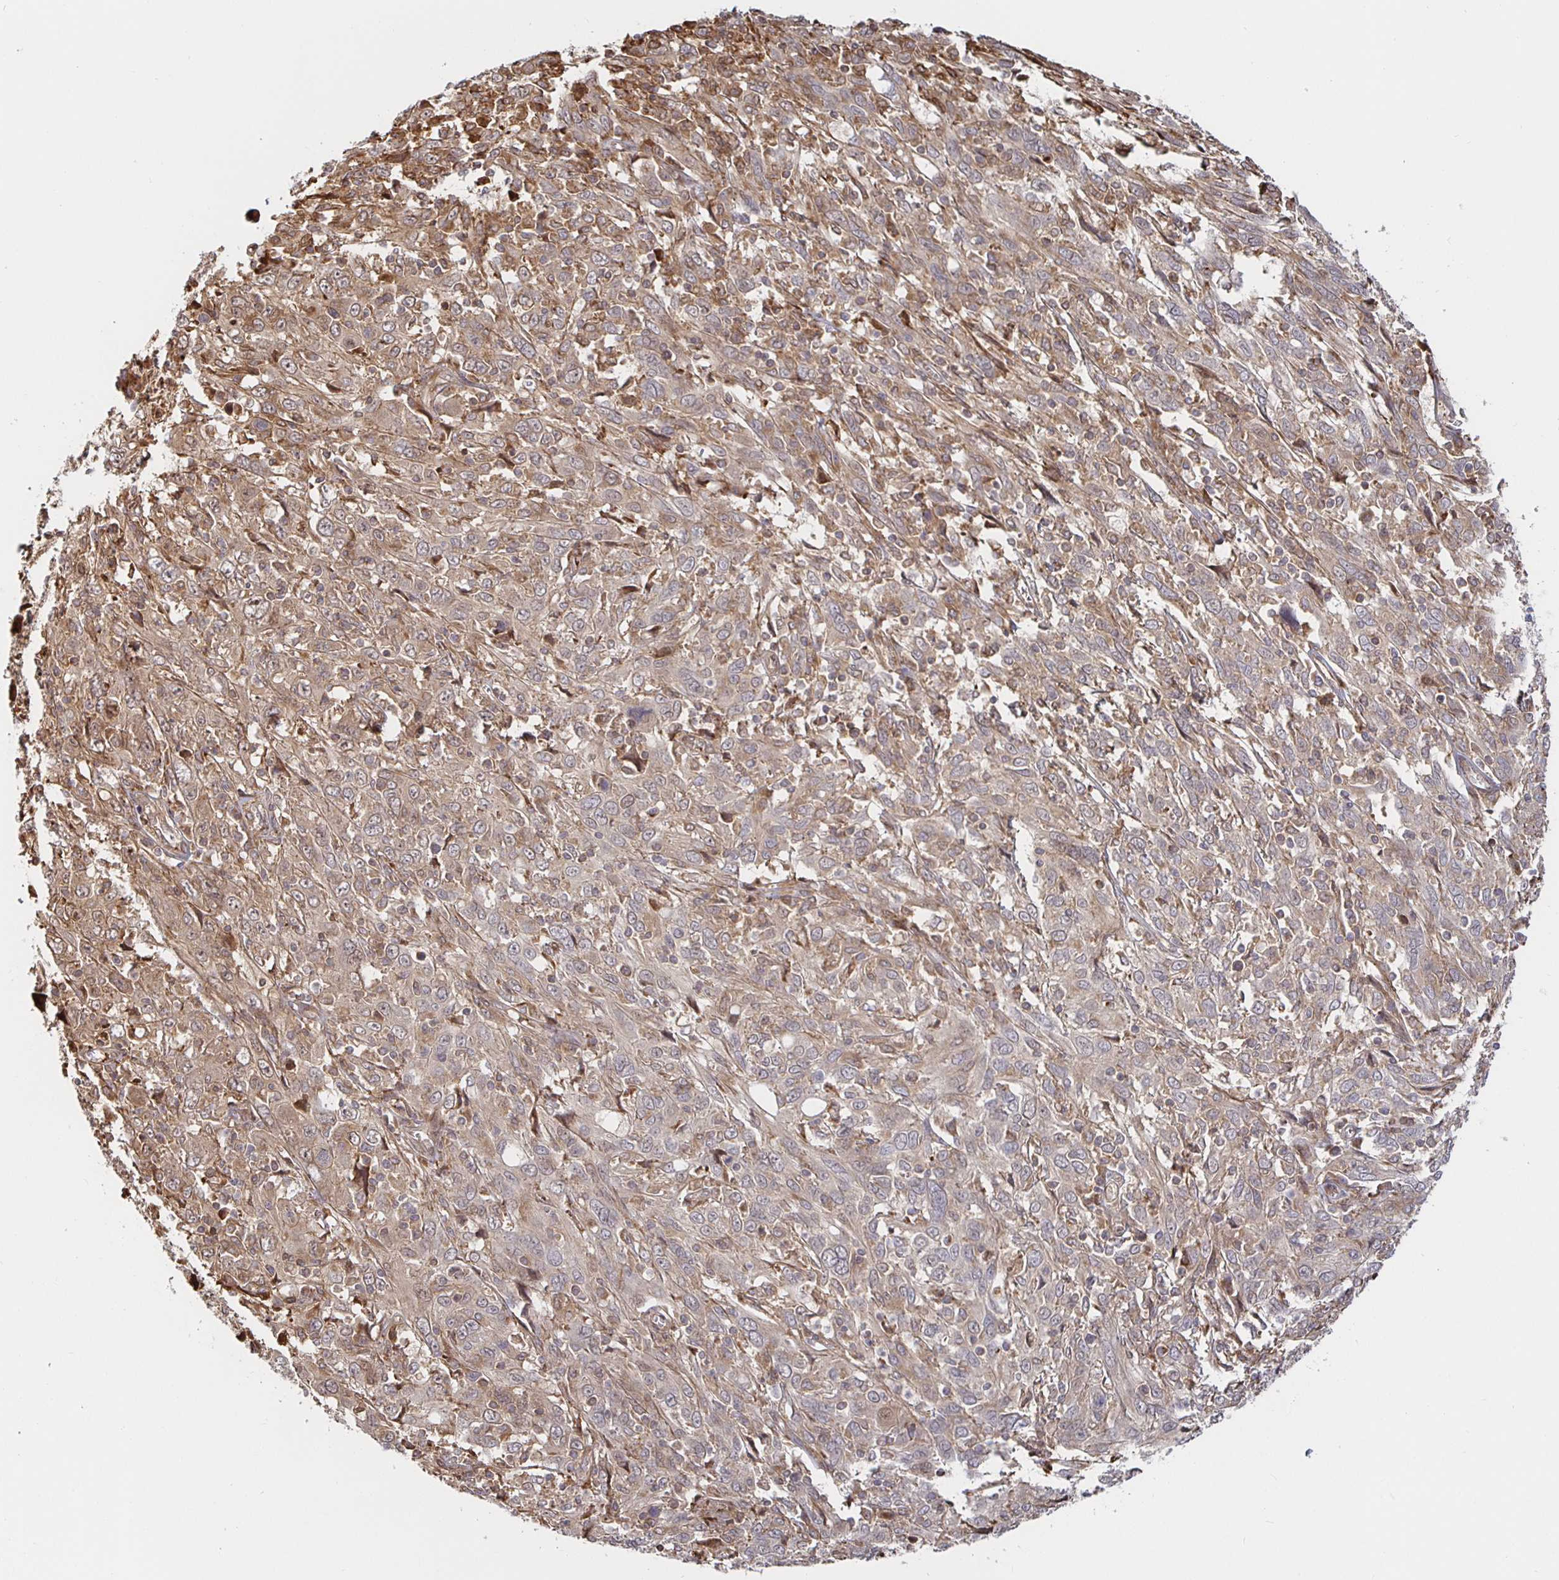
{"staining": {"intensity": "weak", "quantity": "25%-75%", "location": "cytoplasmic/membranous,nuclear"}, "tissue": "cervical cancer", "cell_type": "Tumor cells", "image_type": "cancer", "snomed": [{"axis": "morphology", "description": "Squamous cell carcinoma, NOS"}, {"axis": "topography", "description": "Cervix"}], "caption": "An immunohistochemistry (IHC) micrograph of tumor tissue is shown. Protein staining in brown labels weak cytoplasmic/membranous and nuclear positivity in cervical squamous cell carcinoma within tumor cells.", "gene": "STRAP", "patient": {"sex": "female", "age": 46}}